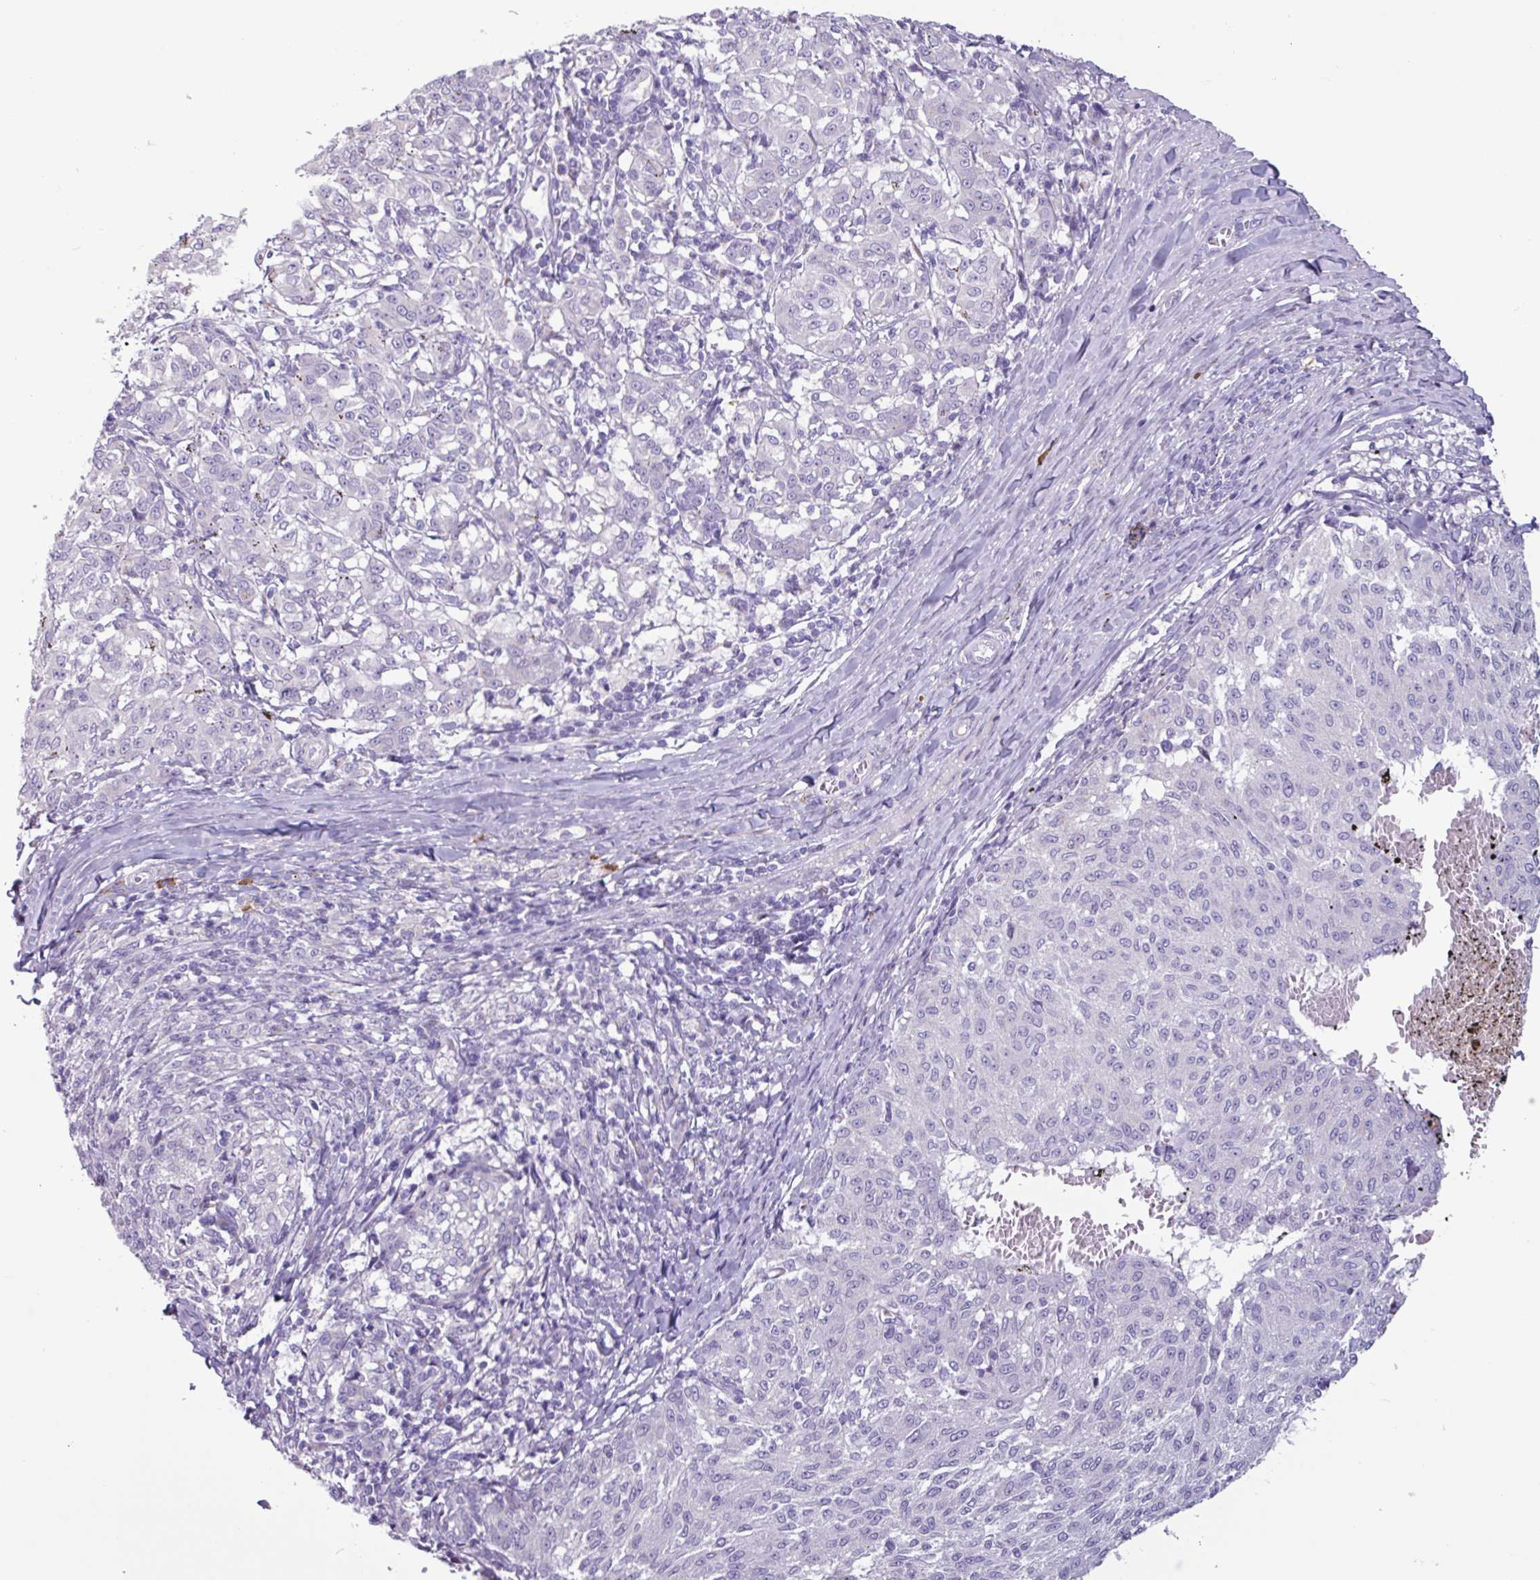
{"staining": {"intensity": "negative", "quantity": "none", "location": "none"}, "tissue": "melanoma", "cell_type": "Tumor cells", "image_type": "cancer", "snomed": [{"axis": "morphology", "description": "Malignant melanoma, NOS"}, {"axis": "topography", "description": "Skin"}], "caption": "DAB (3,3'-diaminobenzidine) immunohistochemical staining of human melanoma shows no significant staining in tumor cells.", "gene": "ADGRE1", "patient": {"sex": "female", "age": 72}}